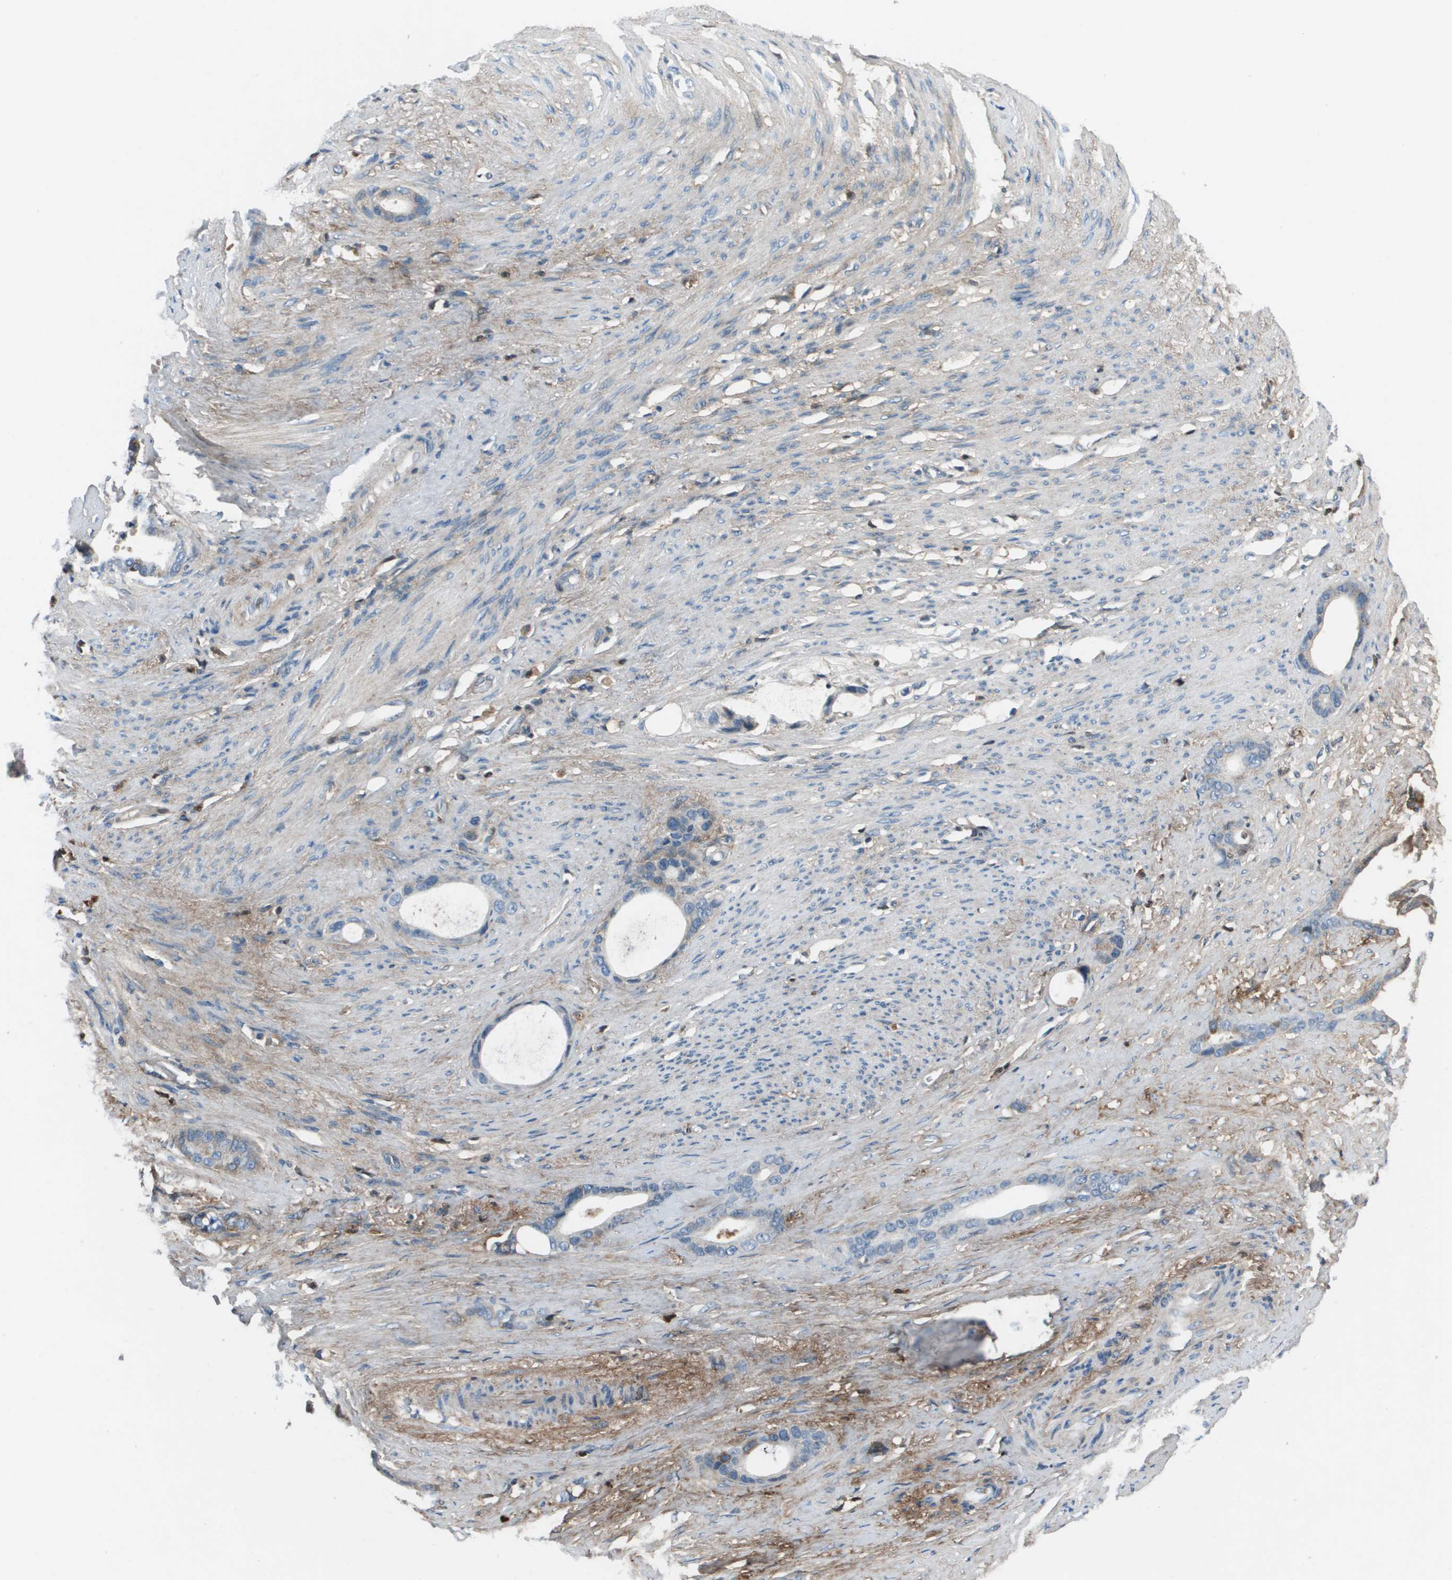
{"staining": {"intensity": "moderate", "quantity": "<25%", "location": "cytoplasmic/membranous"}, "tissue": "stomach cancer", "cell_type": "Tumor cells", "image_type": "cancer", "snomed": [{"axis": "morphology", "description": "Adenocarcinoma, NOS"}, {"axis": "topography", "description": "Stomach"}], "caption": "Moderate cytoplasmic/membranous staining is present in about <25% of tumor cells in stomach cancer. The protein of interest is shown in brown color, while the nuclei are stained blue.", "gene": "PCOLCE", "patient": {"sex": "female", "age": 75}}